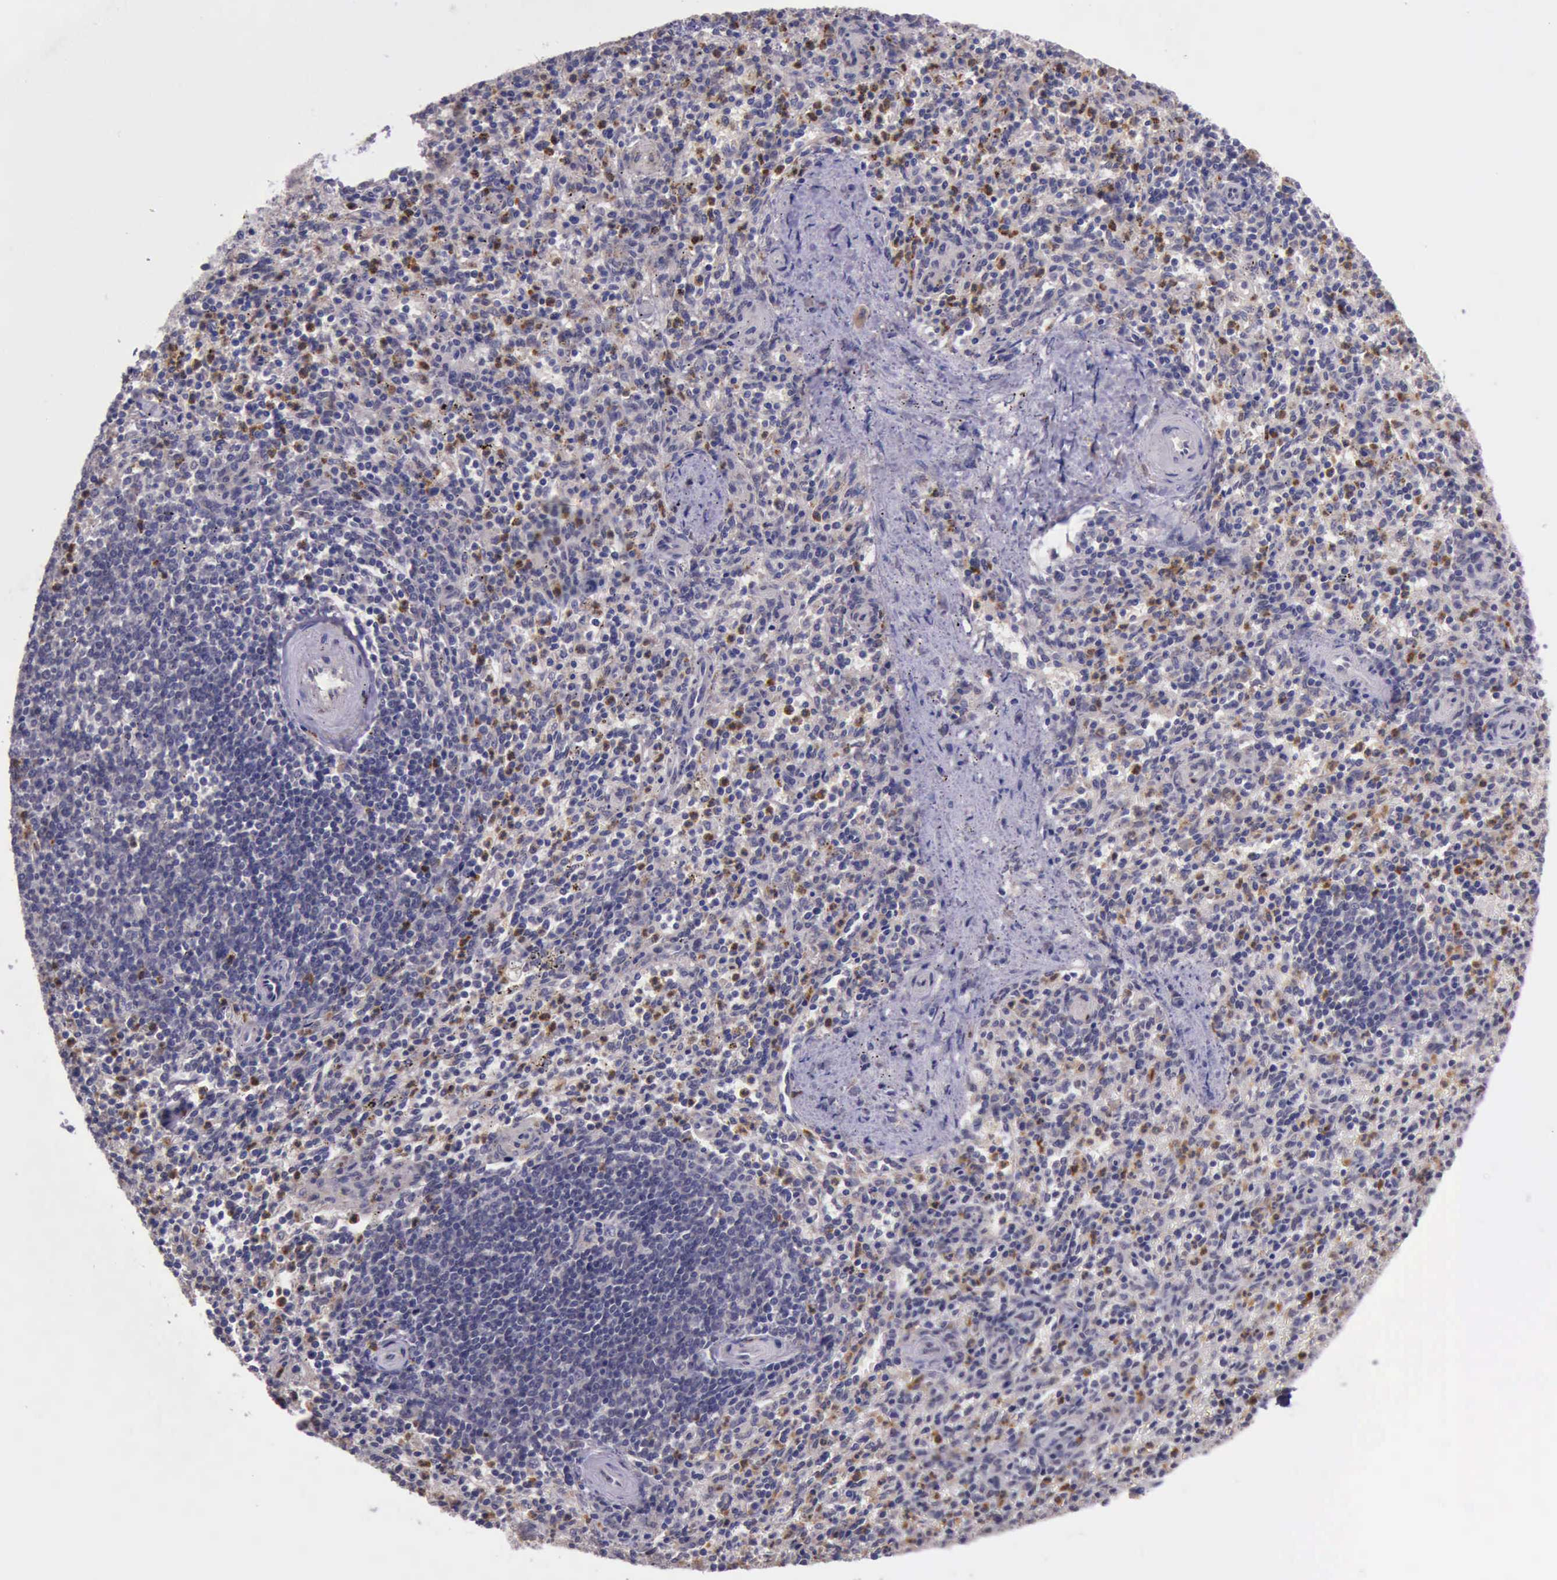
{"staining": {"intensity": "negative", "quantity": "none", "location": "none"}, "tissue": "spleen", "cell_type": "Cells in red pulp", "image_type": "normal", "snomed": [{"axis": "morphology", "description": "Normal tissue, NOS"}, {"axis": "topography", "description": "Spleen"}], "caption": "DAB immunohistochemical staining of unremarkable human spleen demonstrates no significant expression in cells in red pulp.", "gene": "PLEK2", "patient": {"sex": "male", "age": 72}}